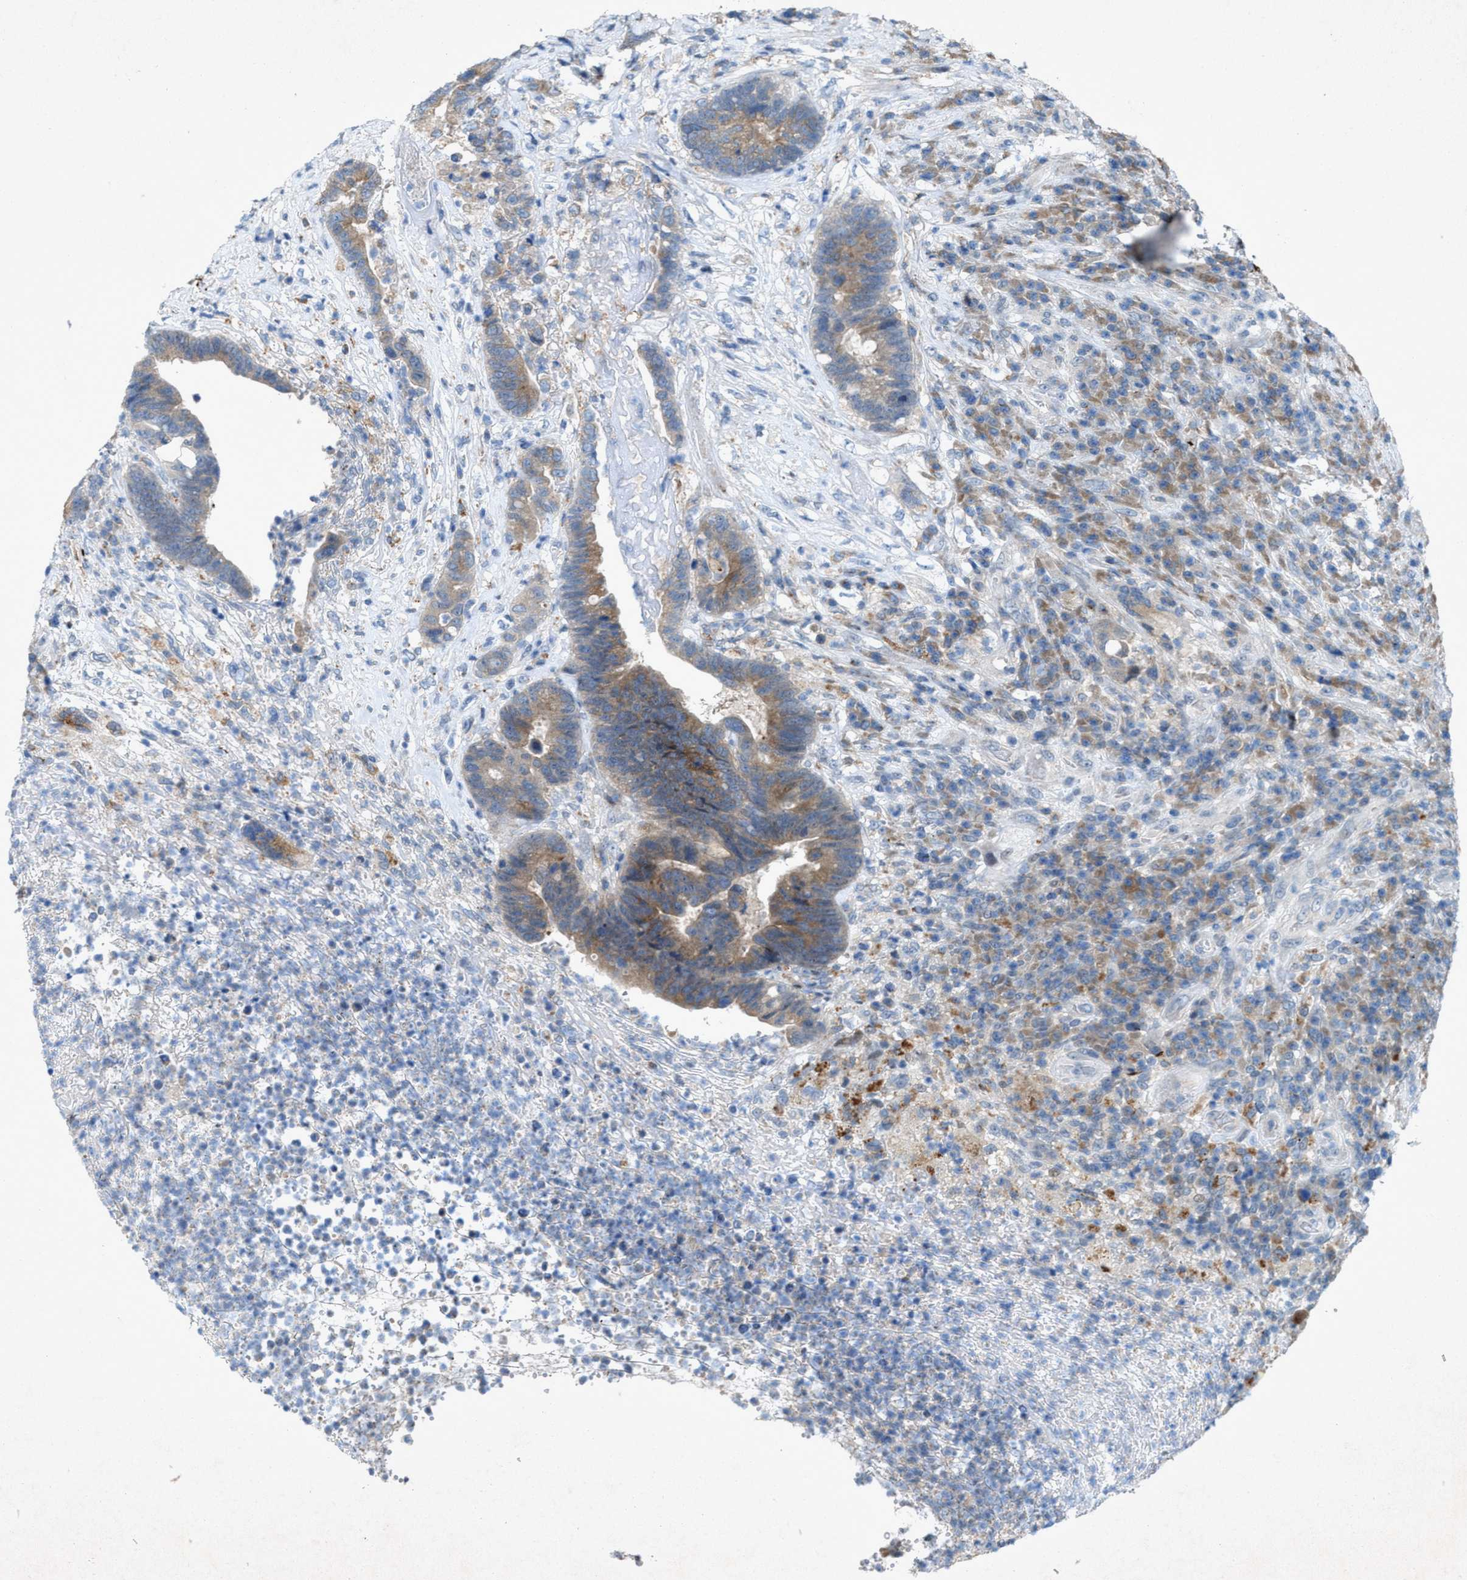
{"staining": {"intensity": "moderate", "quantity": ">75%", "location": "cytoplasmic/membranous"}, "tissue": "colorectal cancer", "cell_type": "Tumor cells", "image_type": "cancer", "snomed": [{"axis": "morphology", "description": "Adenocarcinoma, NOS"}, {"axis": "topography", "description": "Rectum"}], "caption": "IHC photomicrograph of neoplastic tissue: adenocarcinoma (colorectal) stained using immunohistochemistry (IHC) demonstrates medium levels of moderate protein expression localized specifically in the cytoplasmic/membranous of tumor cells, appearing as a cytoplasmic/membranous brown color.", "gene": "URGCP", "patient": {"sex": "female", "age": 89}}